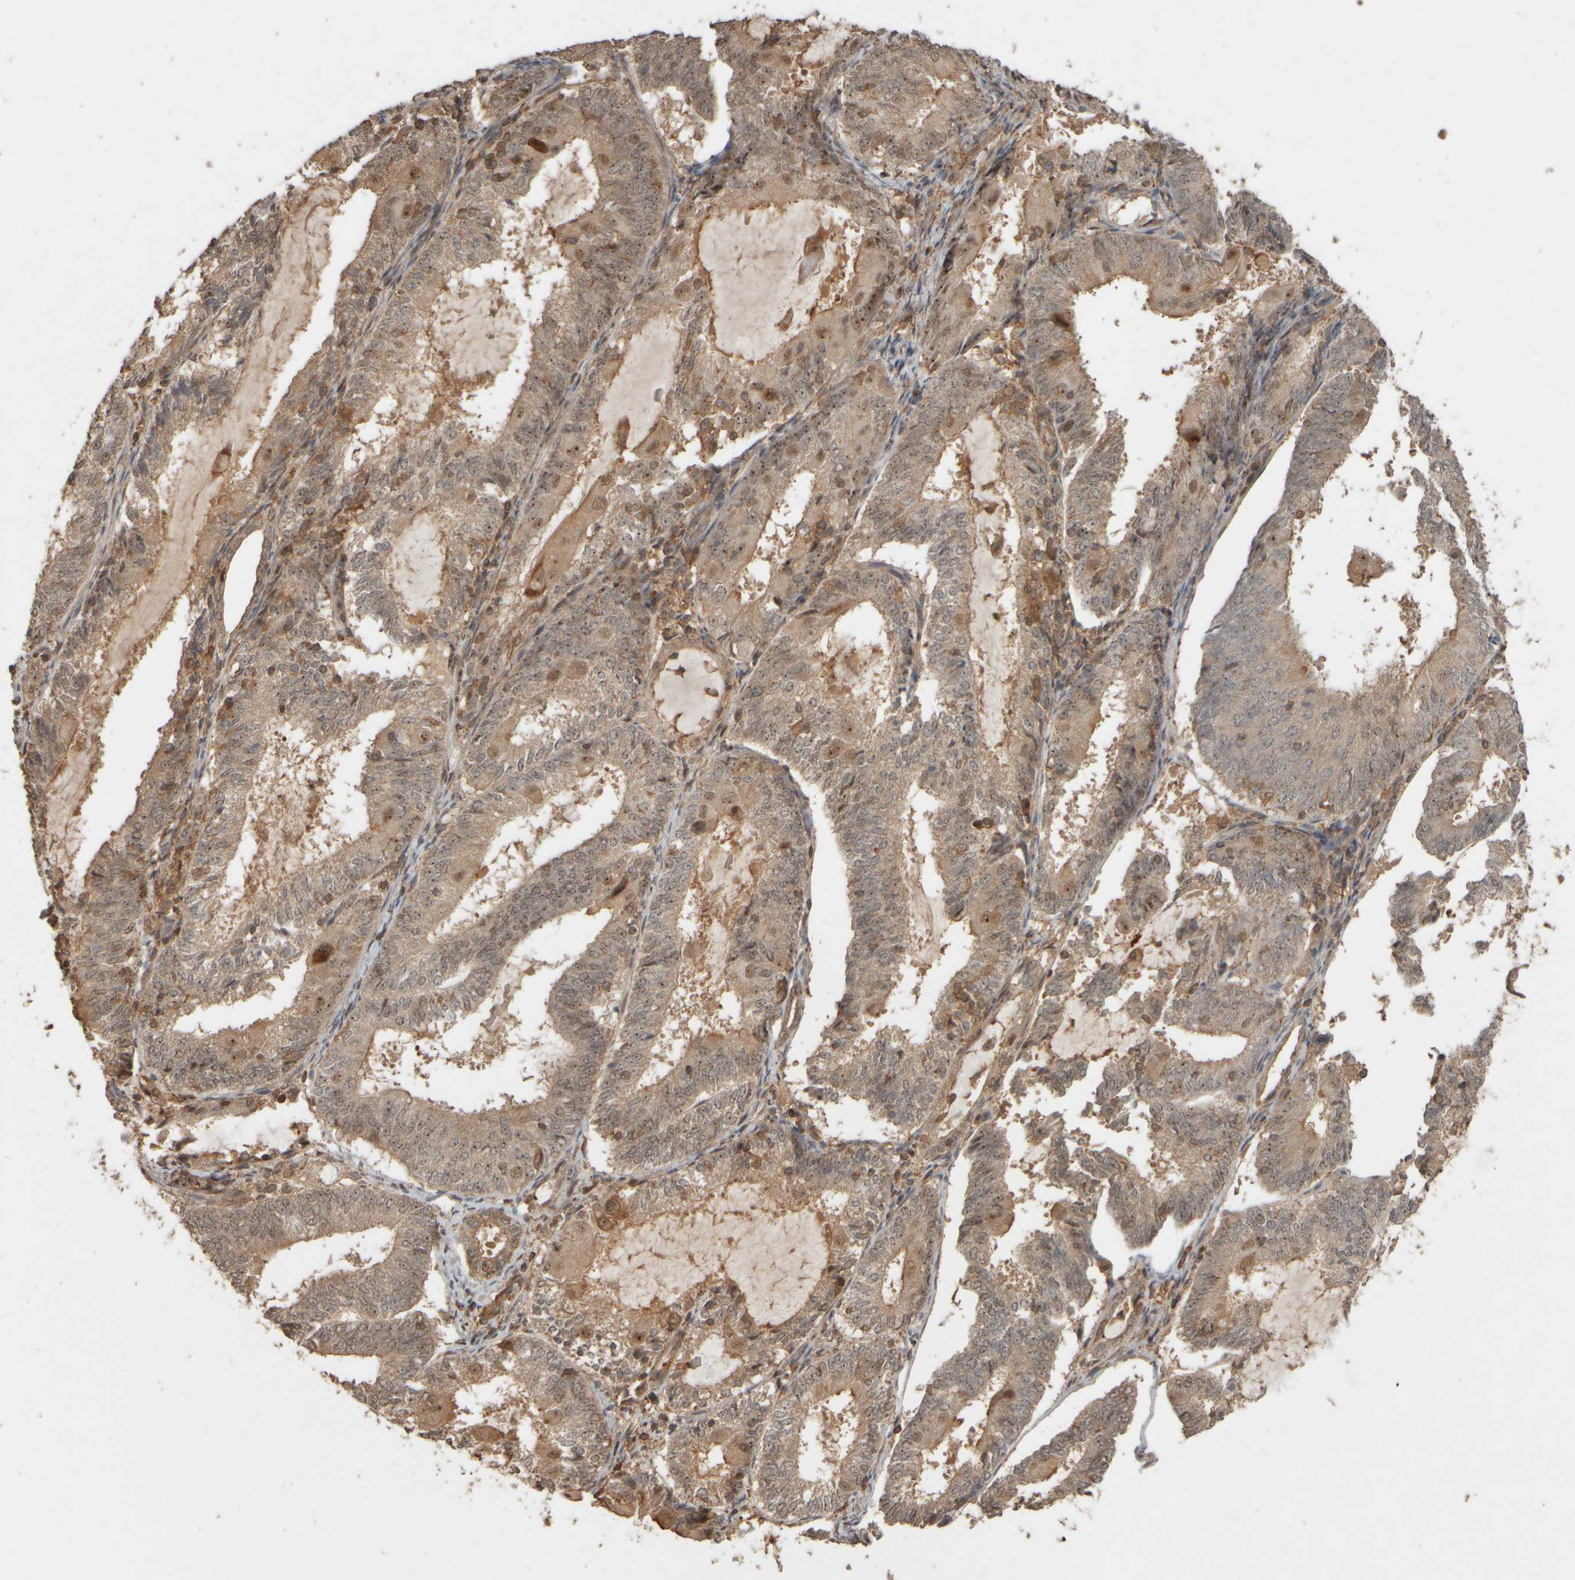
{"staining": {"intensity": "weak", "quantity": ">75%", "location": "cytoplasmic/membranous,nuclear"}, "tissue": "endometrial cancer", "cell_type": "Tumor cells", "image_type": "cancer", "snomed": [{"axis": "morphology", "description": "Adenocarcinoma, NOS"}, {"axis": "topography", "description": "Endometrium"}], "caption": "Tumor cells show weak cytoplasmic/membranous and nuclear positivity in approximately >75% of cells in endometrial adenocarcinoma.", "gene": "SPHK1", "patient": {"sex": "female", "age": 81}}